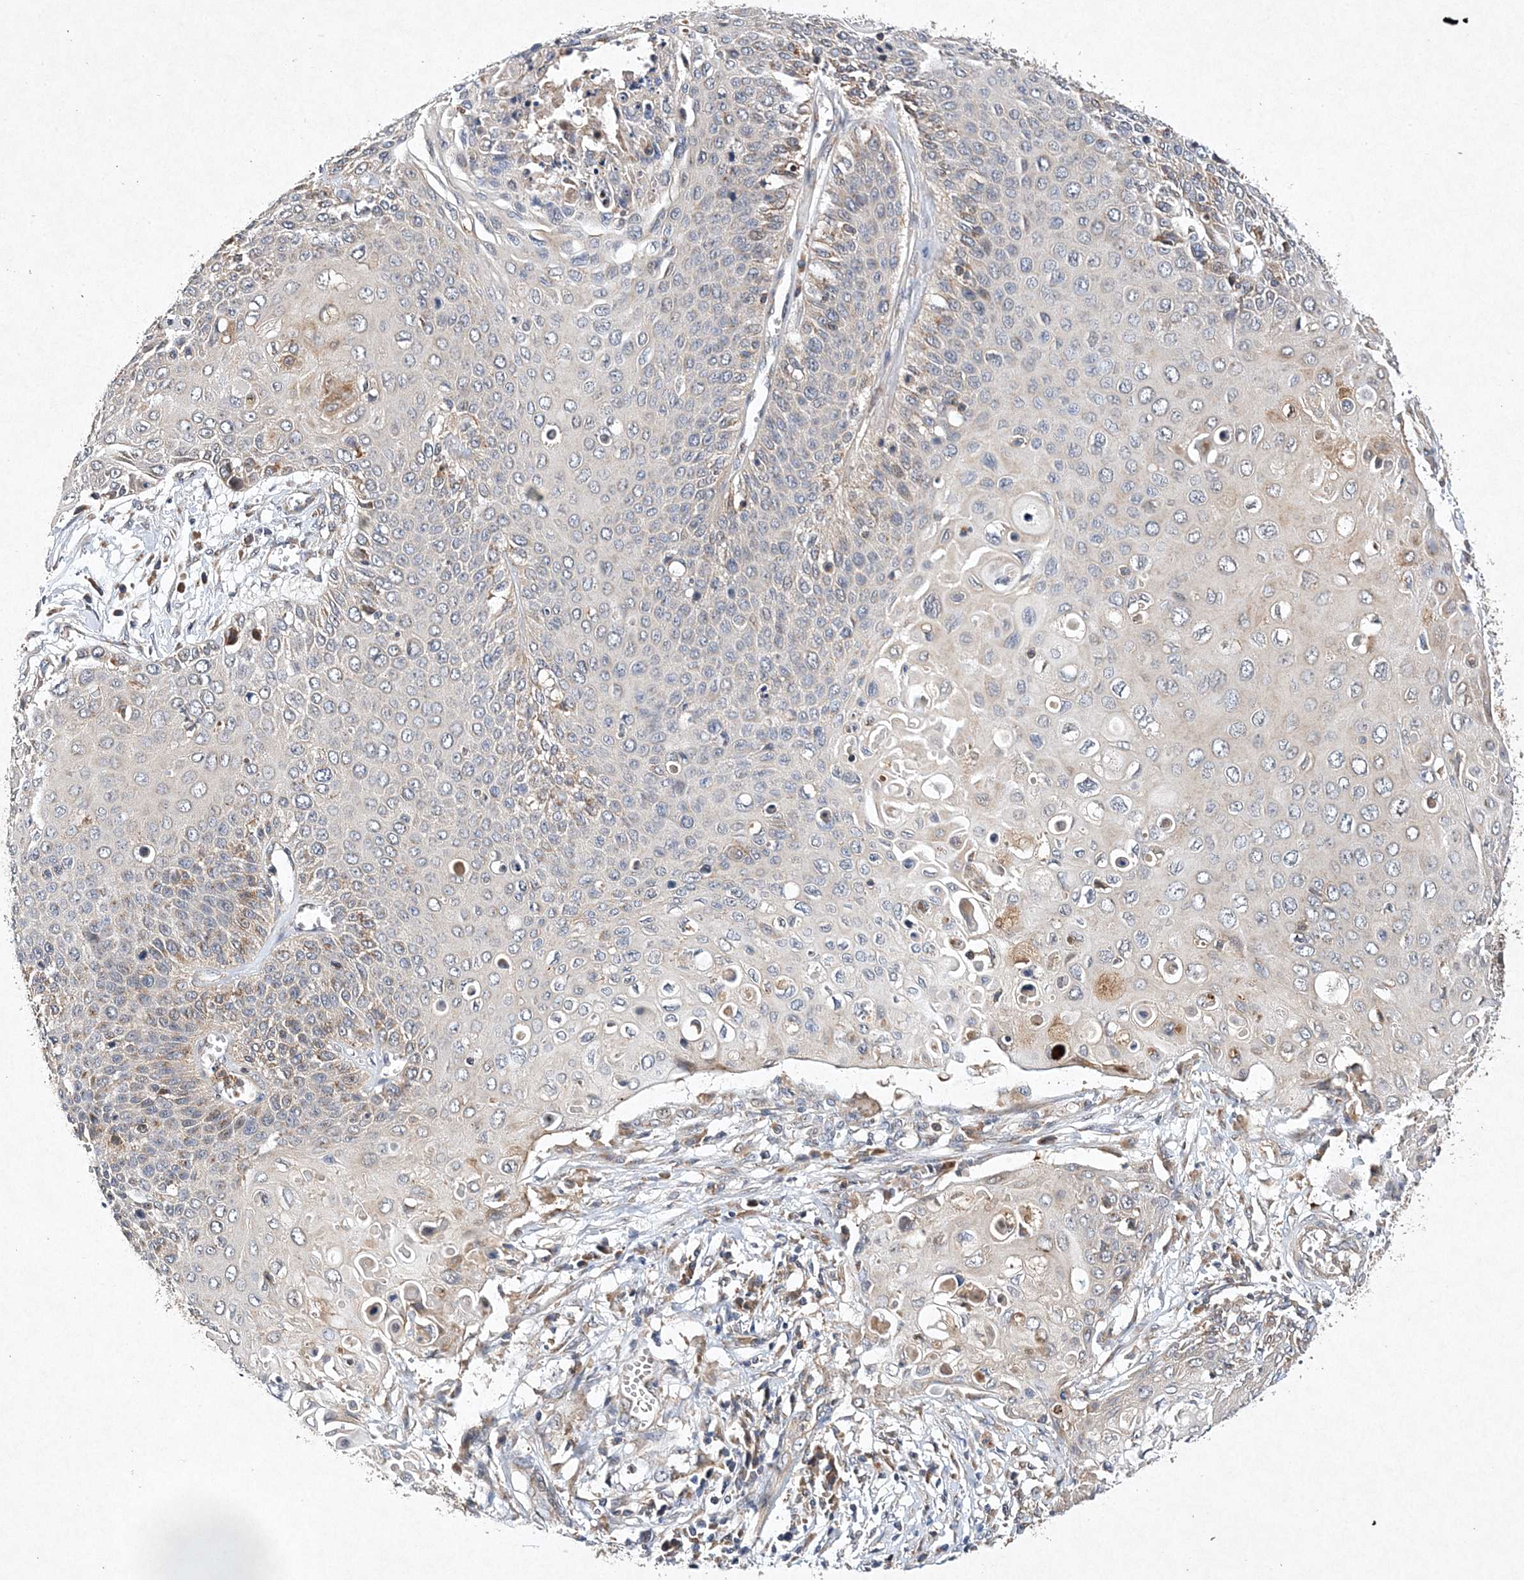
{"staining": {"intensity": "weak", "quantity": "<25%", "location": "cytoplasmic/membranous"}, "tissue": "cervical cancer", "cell_type": "Tumor cells", "image_type": "cancer", "snomed": [{"axis": "morphology", "description": "Squamous cell carcinoma, NOS"}, {"axis": "topography", "description": "Cervix"}], "caption": "An immunohistochemistry (IHC) micrograph of cervical cancer (squamous cell carcinoma) is shown. There is no staining in tumor cells of cervical cancer (squamous cell carcinoma).", "gene": "PROSER1", "patient": {"sex": "female", "age": 39}}